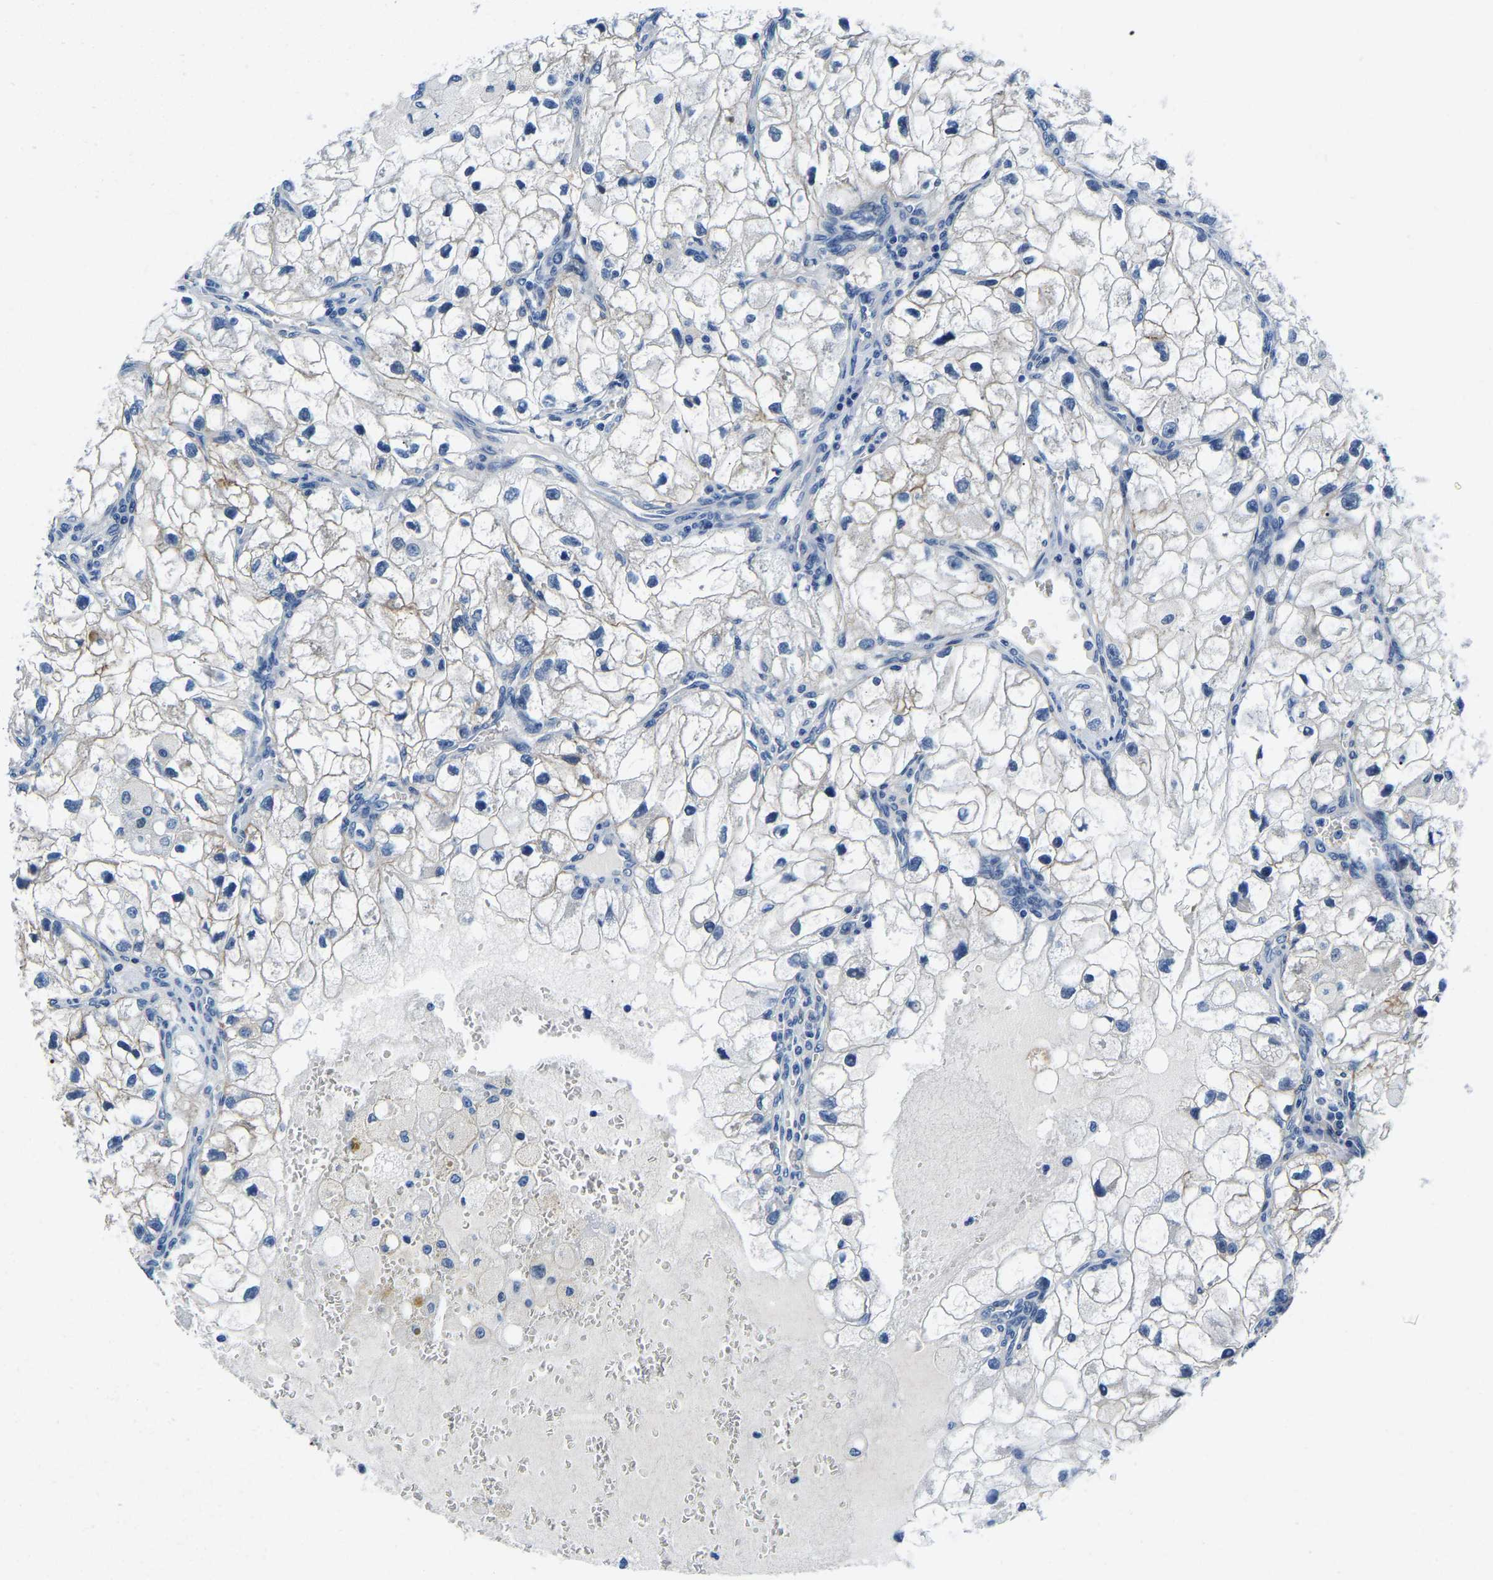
{"staining": {"intensity": "weak", "quantity": "<25%", "location": "cytoplasmic/membranous"}, "tissue": "renal cancer", "cell_type": "Tumor cells", "image_type": "cancer", "snomed": [{"axis": "morphology", "description": "Adenocarcinoma, NOS"}, {"axis": "topography", "description": "Kidney"}], "caption": "Immunohistochemical staining of human renal adenocarcinoma shows no significant staining in tumor cells.", "gene": "ACO1", "patient": {"sex": "female", "age": 70}}